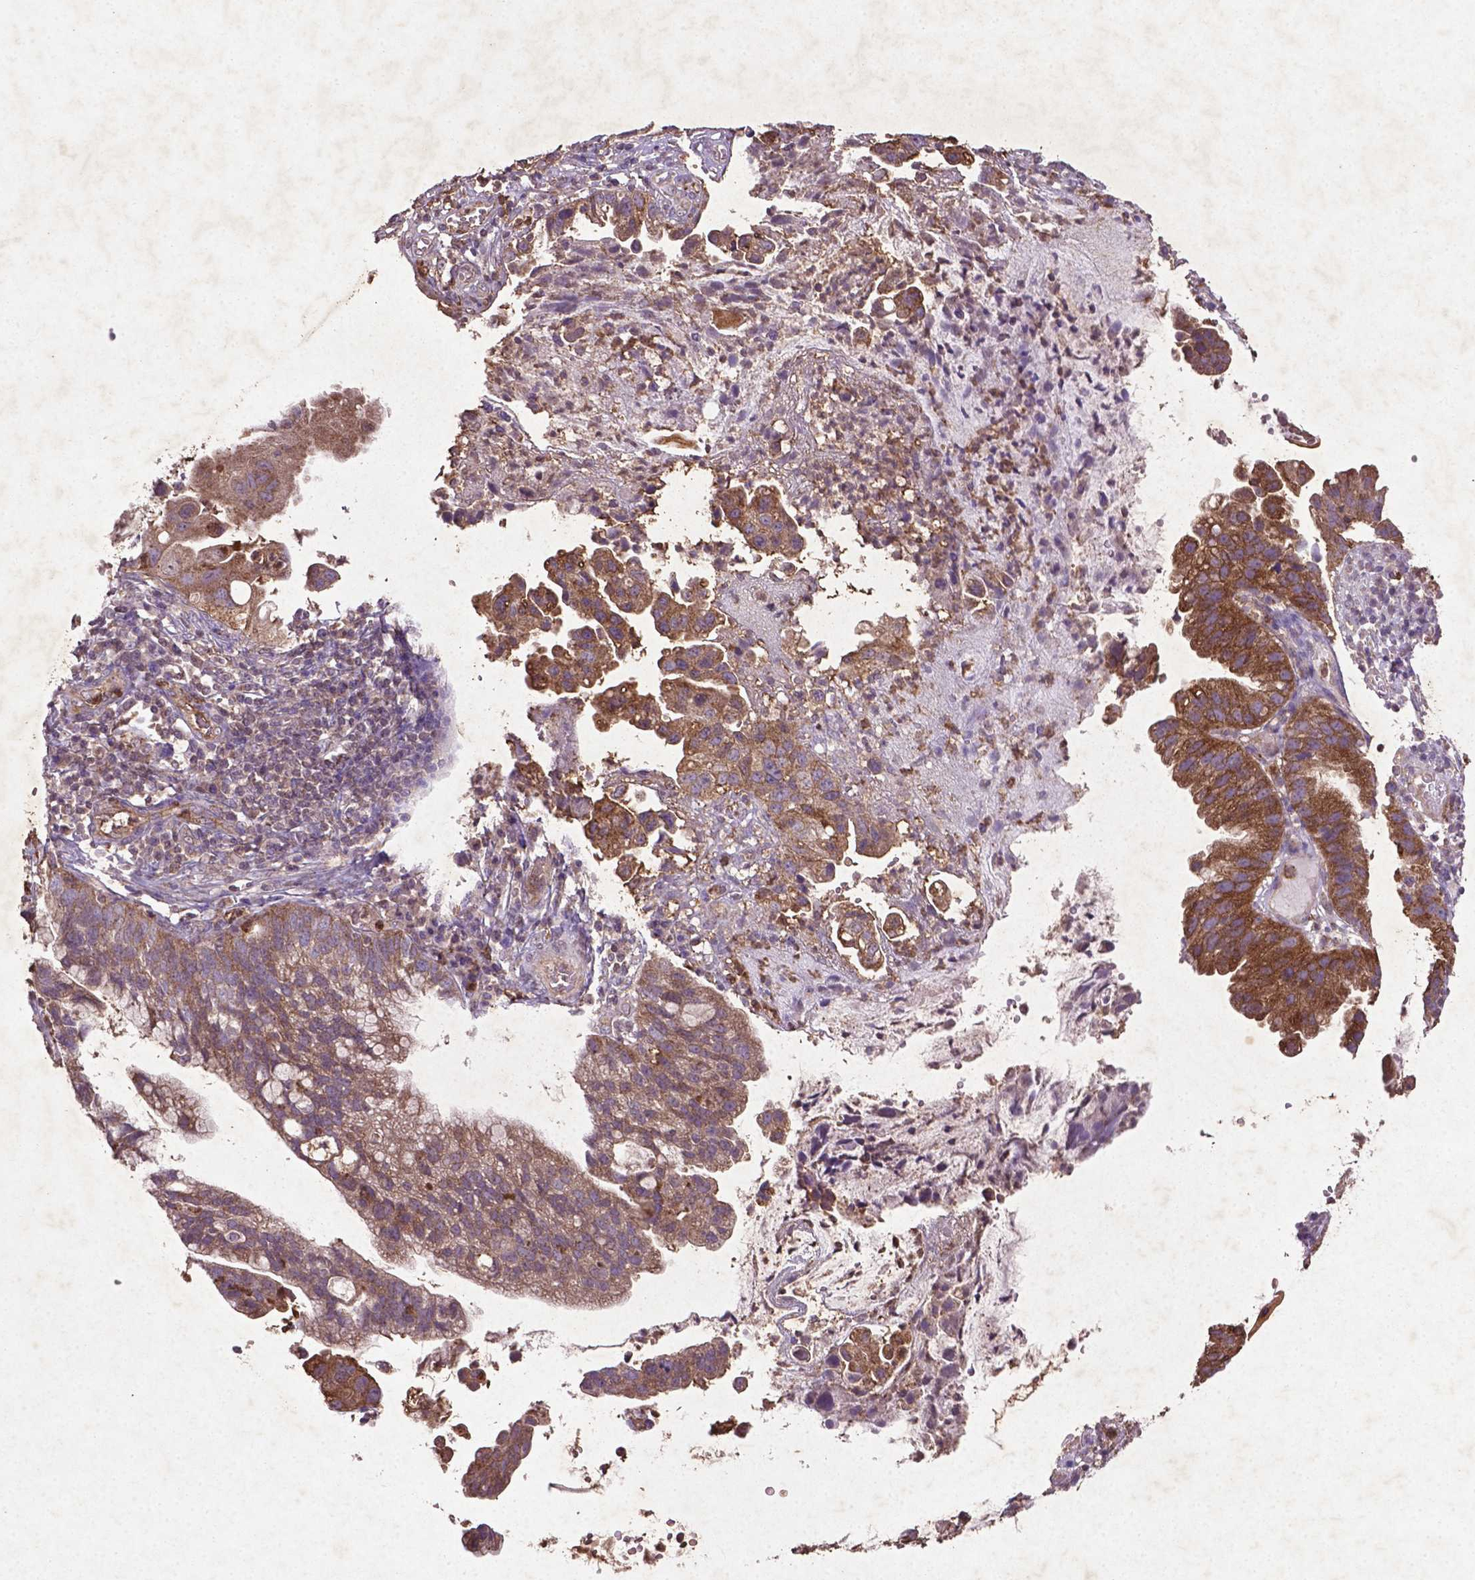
{"staining": {"intensity": "moderate", "quantity": ">75%", "location": "cytoplasmic/membranous"}, "tissue": "cervical cancer", "cell_type": "Tumor cells", "image_type": "cancer", "snomed": [{"axis": "morphology", "description": "Adenocarcinoma, NOS"}, {"axis": "topography", "description": "Cervix"}], "caption": "Immunohistochemical staining of cervical cancer displays moderate cytoplasmic/membranous protein expression in approximately >75% of tumor cells.", "gene": "MTOR", "patient": {"sex": "female", "age": 34}}